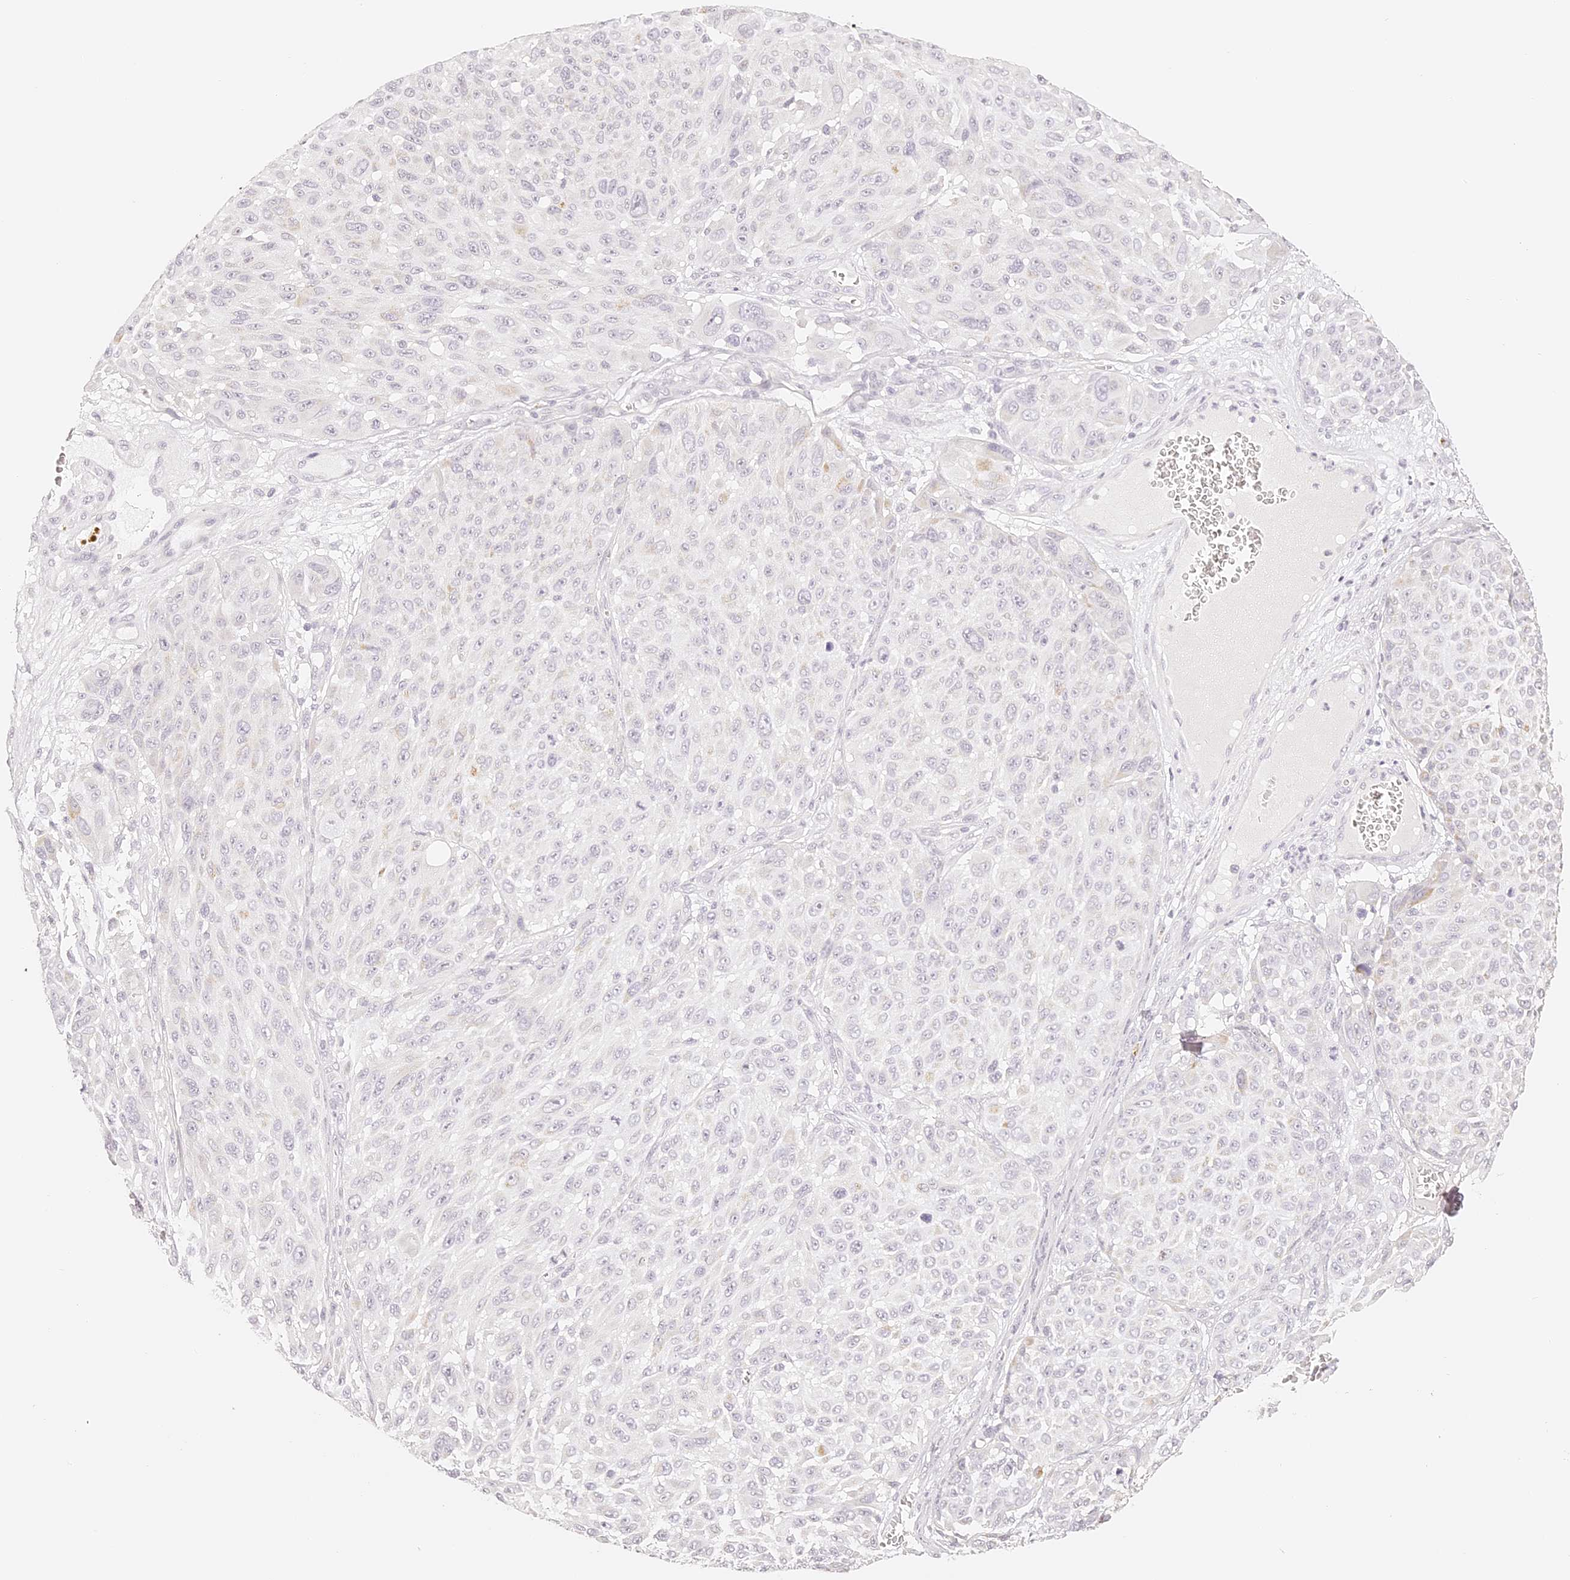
{"staining": {"intensity": "negative", "quantity": "none", "location": "none"}, "tissue": "melanoma", "cell_type": "Tumor cells", "image_type": "cancer", "snomed": [{"axis": "morphology", "description": "Malignant melanoma, NOS"}, {"axis": "topography", "description": "Skin"}], "caption": "High power microscopy image of an immunohistochemistry (IHC) photomicrograph of melanoma, revealing no significant positivity in tumor cells. Nuclei are stained in blue.", "gene": "TRIM45", "patient": {"sex": "male", "age": 83}}